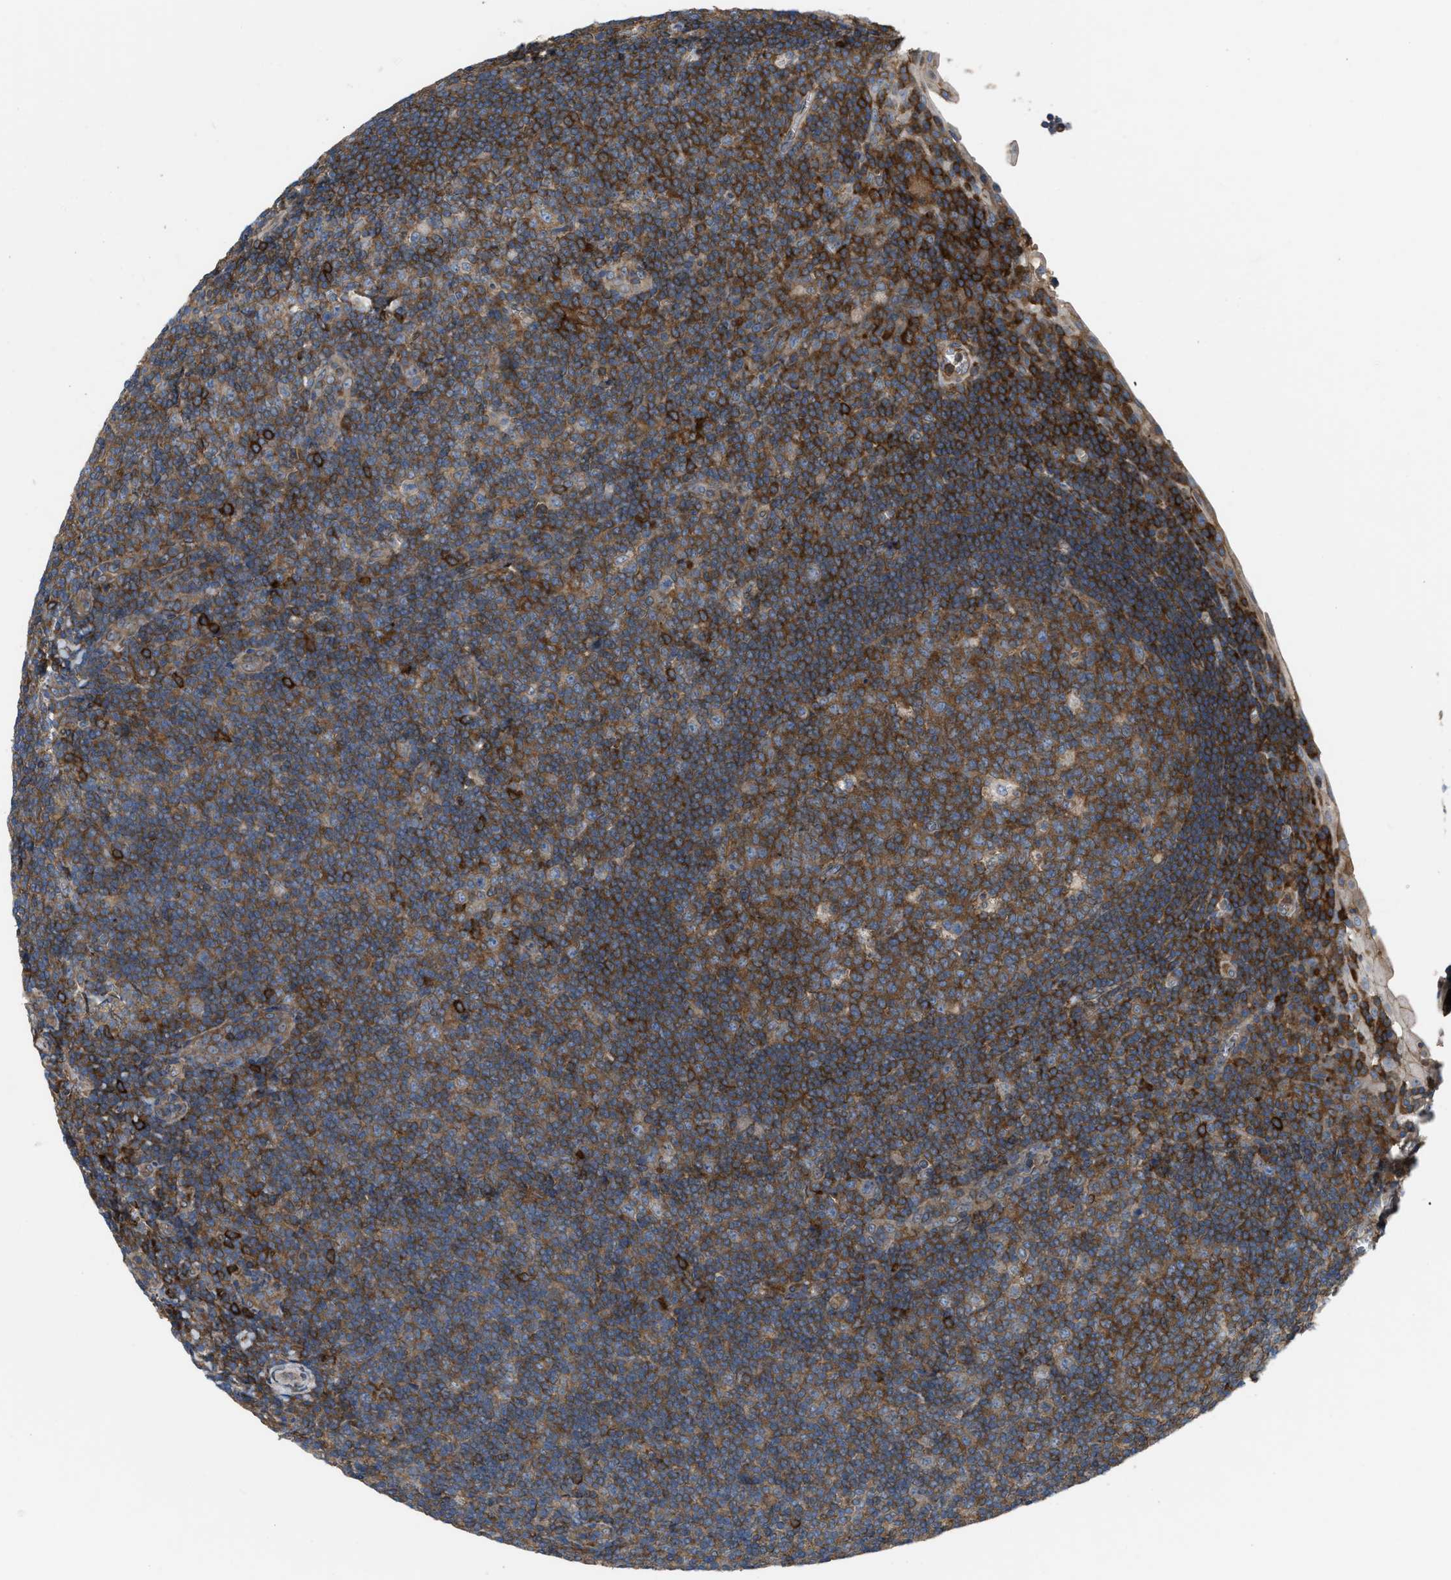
{"staining": {"intensity": "strong", "quantity": ">75%", "location": "cytoplasmic/membranous"}, "tissue": "tonsil", "cell_type": "Germinal center cells", "image_type": "normal", "snomed": [{"axis": "morphology", "description": "Normal tissue, NOS"}, {"axis": "topography", "description": "Tonsil"}], "caption": "Immunohistochemistry staining of benign tonsil, which exhibits high levels of strong cytoplasmic/membranous expression in about >75% of germinal center cells indicating strong cytoplasmic/membranous protein expression. The staining was performed using DAB (brown) for protein detection and nuclei were counterstained in hematoxylin (blue).", "gene": "MYO18A", "patient": {"sex": "male", "age": 37}}